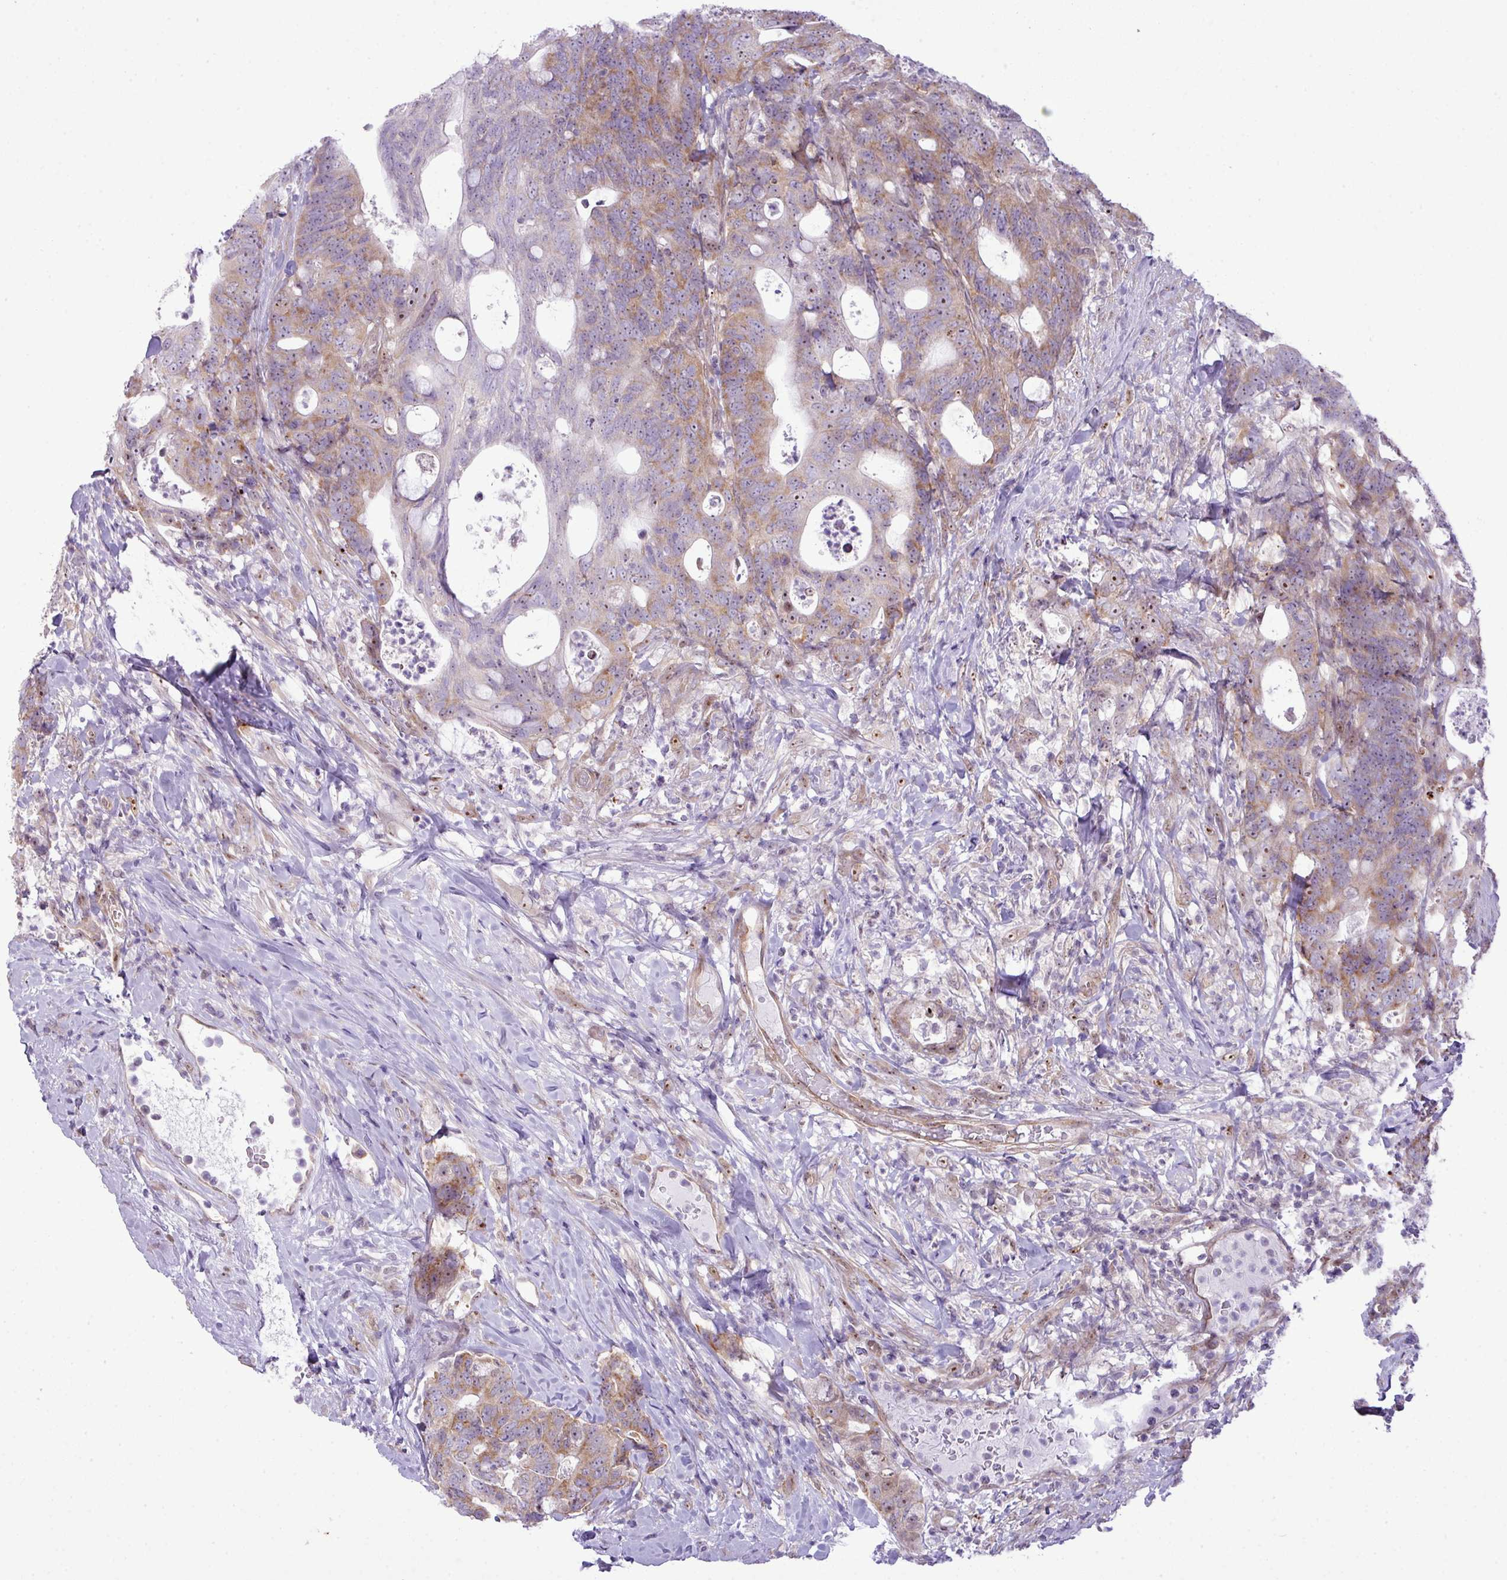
{"staining": {"intensity": "moderate", "quantity": ">75%", "location": "cytoplasmic/membranous,nuclear"}, "tissue": "colorectal cancer", "cell_type": "Tumor cells", "image_type": "cancer", "snomed": [{"axis": "morphology", "description": "Adenocarcinoma, NOS"}, {"axis": "topography", "description": "Colon"}], "caption": "Colorectal cancer (adenocarcinoma) stained with DAB (3,3'-diaminobenzidine) immunohistochemistry (IHC) exhibits medium levels of moderate cytoplasmic/membranous and nuclear positivity in about >75% of tumor cells.", "gene": "MAK16", "patient": {"sex": "female", "age": 82}}